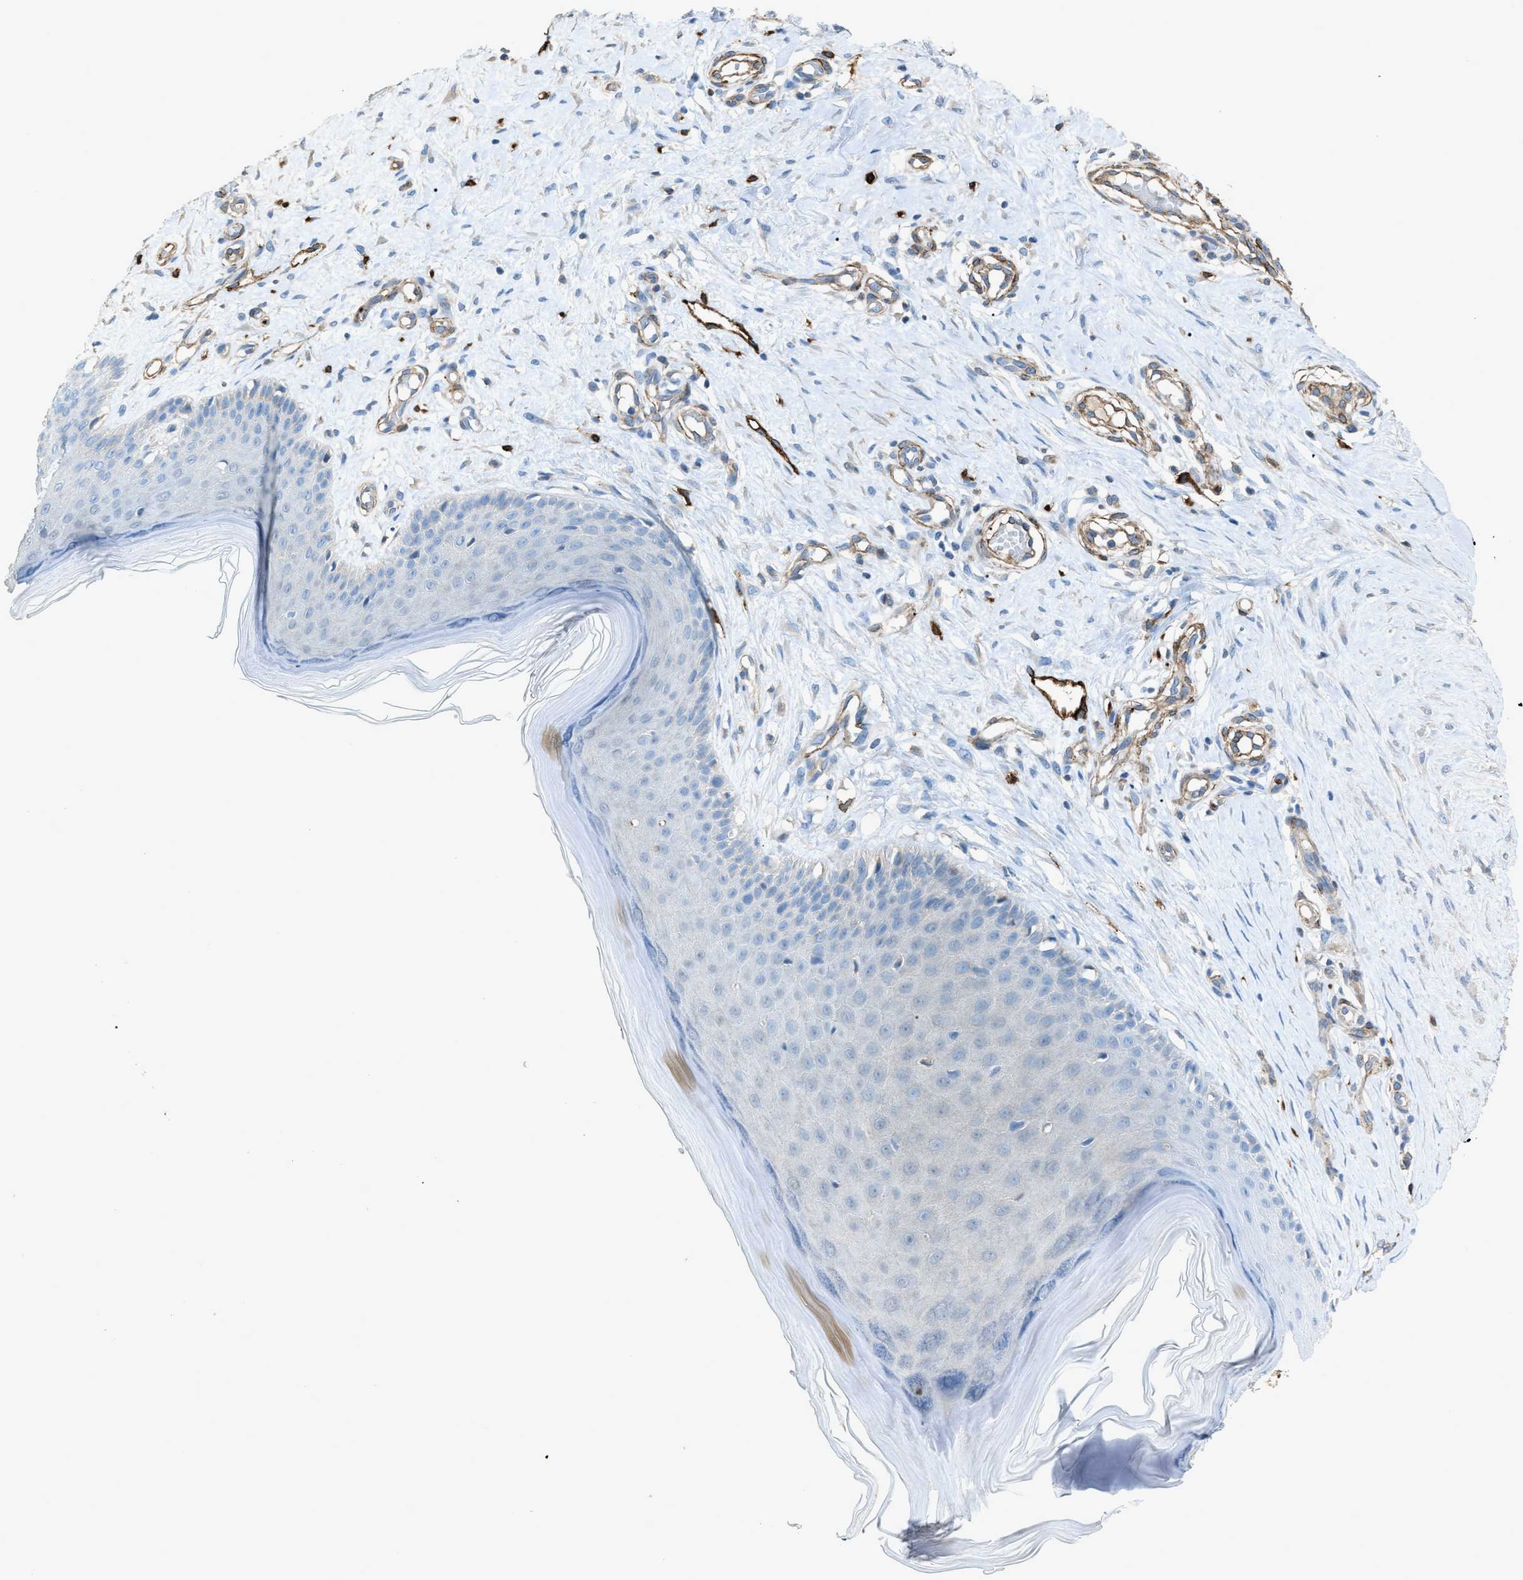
{"staining": {"intensity": "negative", "quantity": "none", "location": "none"}, "tissue": "skin", "cell_type": "Fibroblasts", "image_type": "normal", "snomed": [{"axis": "morphology", "description": "Normal tissue, NOS"}, {"axis": "topography", "description": "Skin"}], "caption": "IHC of unremarkable human skin exhibits no positivity in fibroblasts.", "gene": "SLC22A15", "patient": {"sex": "male", "age": 41}}